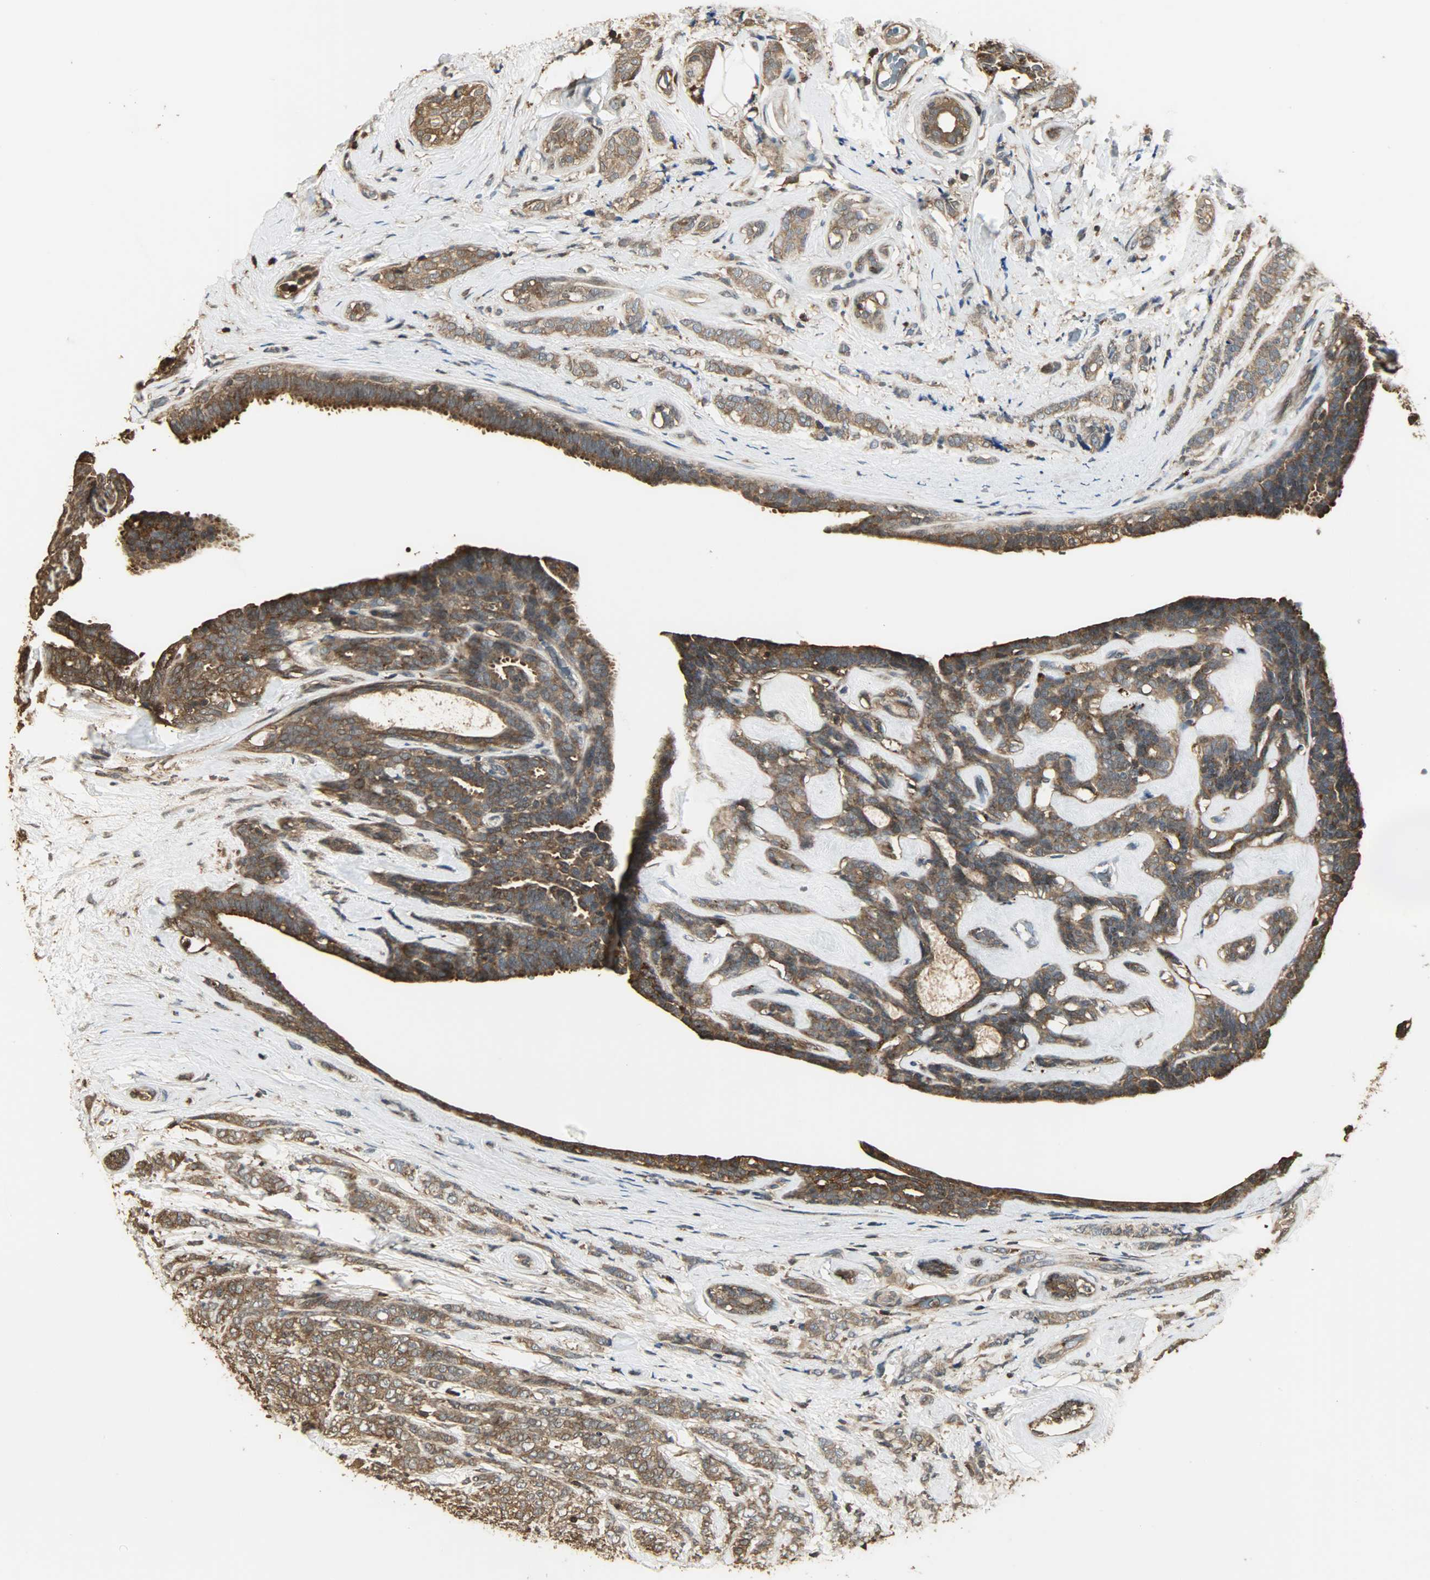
{"staining": {"intensity": "strong", "quantity": ">75%", "location": "cytoplasmic/membranous,nuclear"}, "tissue": "breast cancer", "cell_type": "Tumor cells", "image_type": "cancer", "snomed": [{"axis": "morphology", "description": "Lobular carcinoma"}, {"axis": "topography", "description": "Breast"}], "caption": "Strong cytoplasmic/membranous and nuclear positivity is seen in about >75% of tumor cells in breast cancer (lobular carcinoma). Nuclei are stained in blue.", "gene": "YWHAZ", "patient": {"sex": "female", "age": 60}}